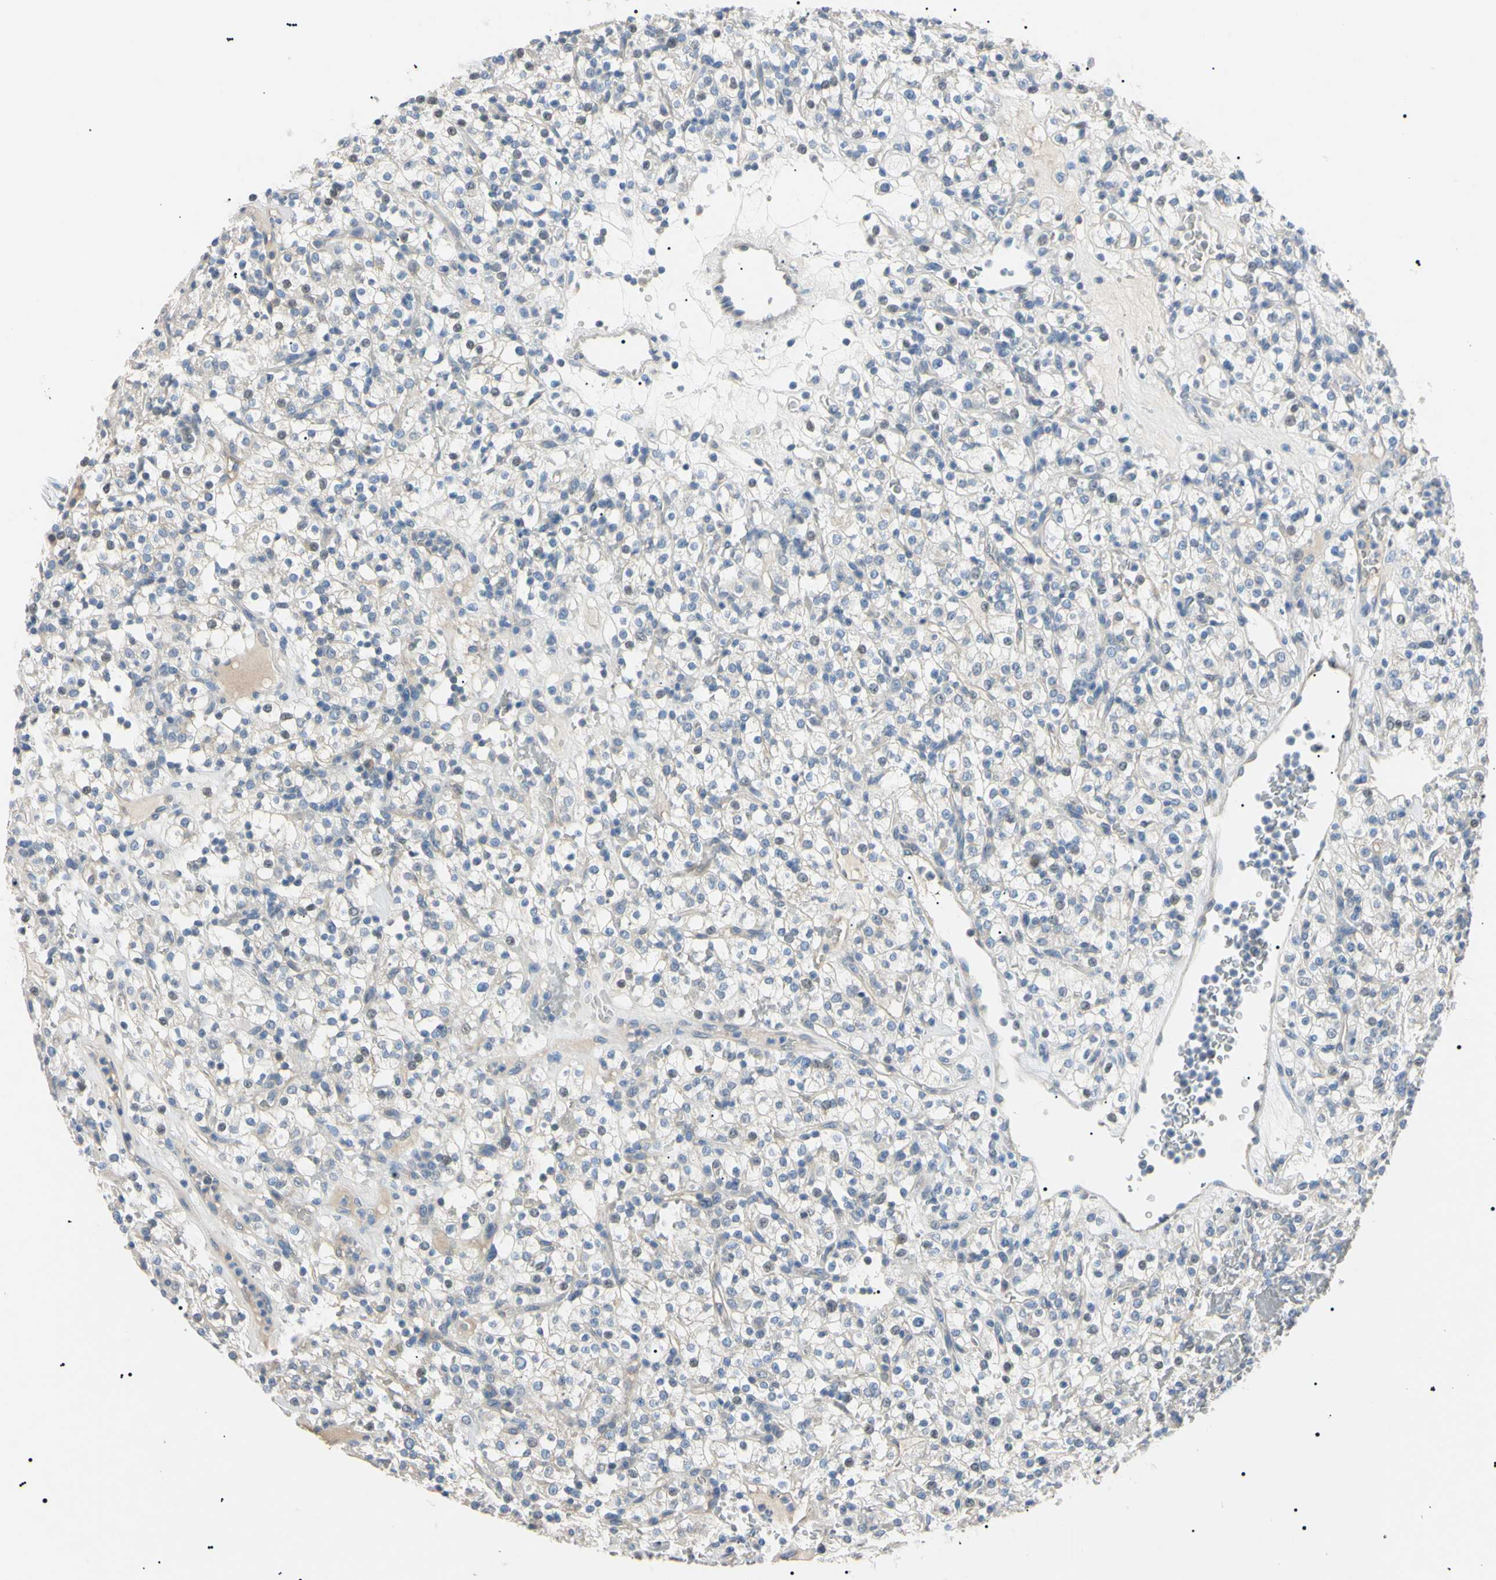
{"staining": {"intensity": "negative", "quantity": "none", "location": "none"}, "tissue": "renal cancer", "cell_type": "Tumor cells", "image_type": "cancer", "snomed": [{"axis": "morphology", "description": "Normal tissue, NOS"}, {"axis": "morphology", "description": "Adenocarcinoma, NOS"}, {"axis": "topography", "description": "Kidney"}], "caption": "Immunohistochemistry photomicrograph of neoplastic tissue: adenocarcinoma (renal) stained with DAB shows no significant protein expression in tumor cells.", "gene": "CGB3", "patient": {"sex": "female", "age": 72}}